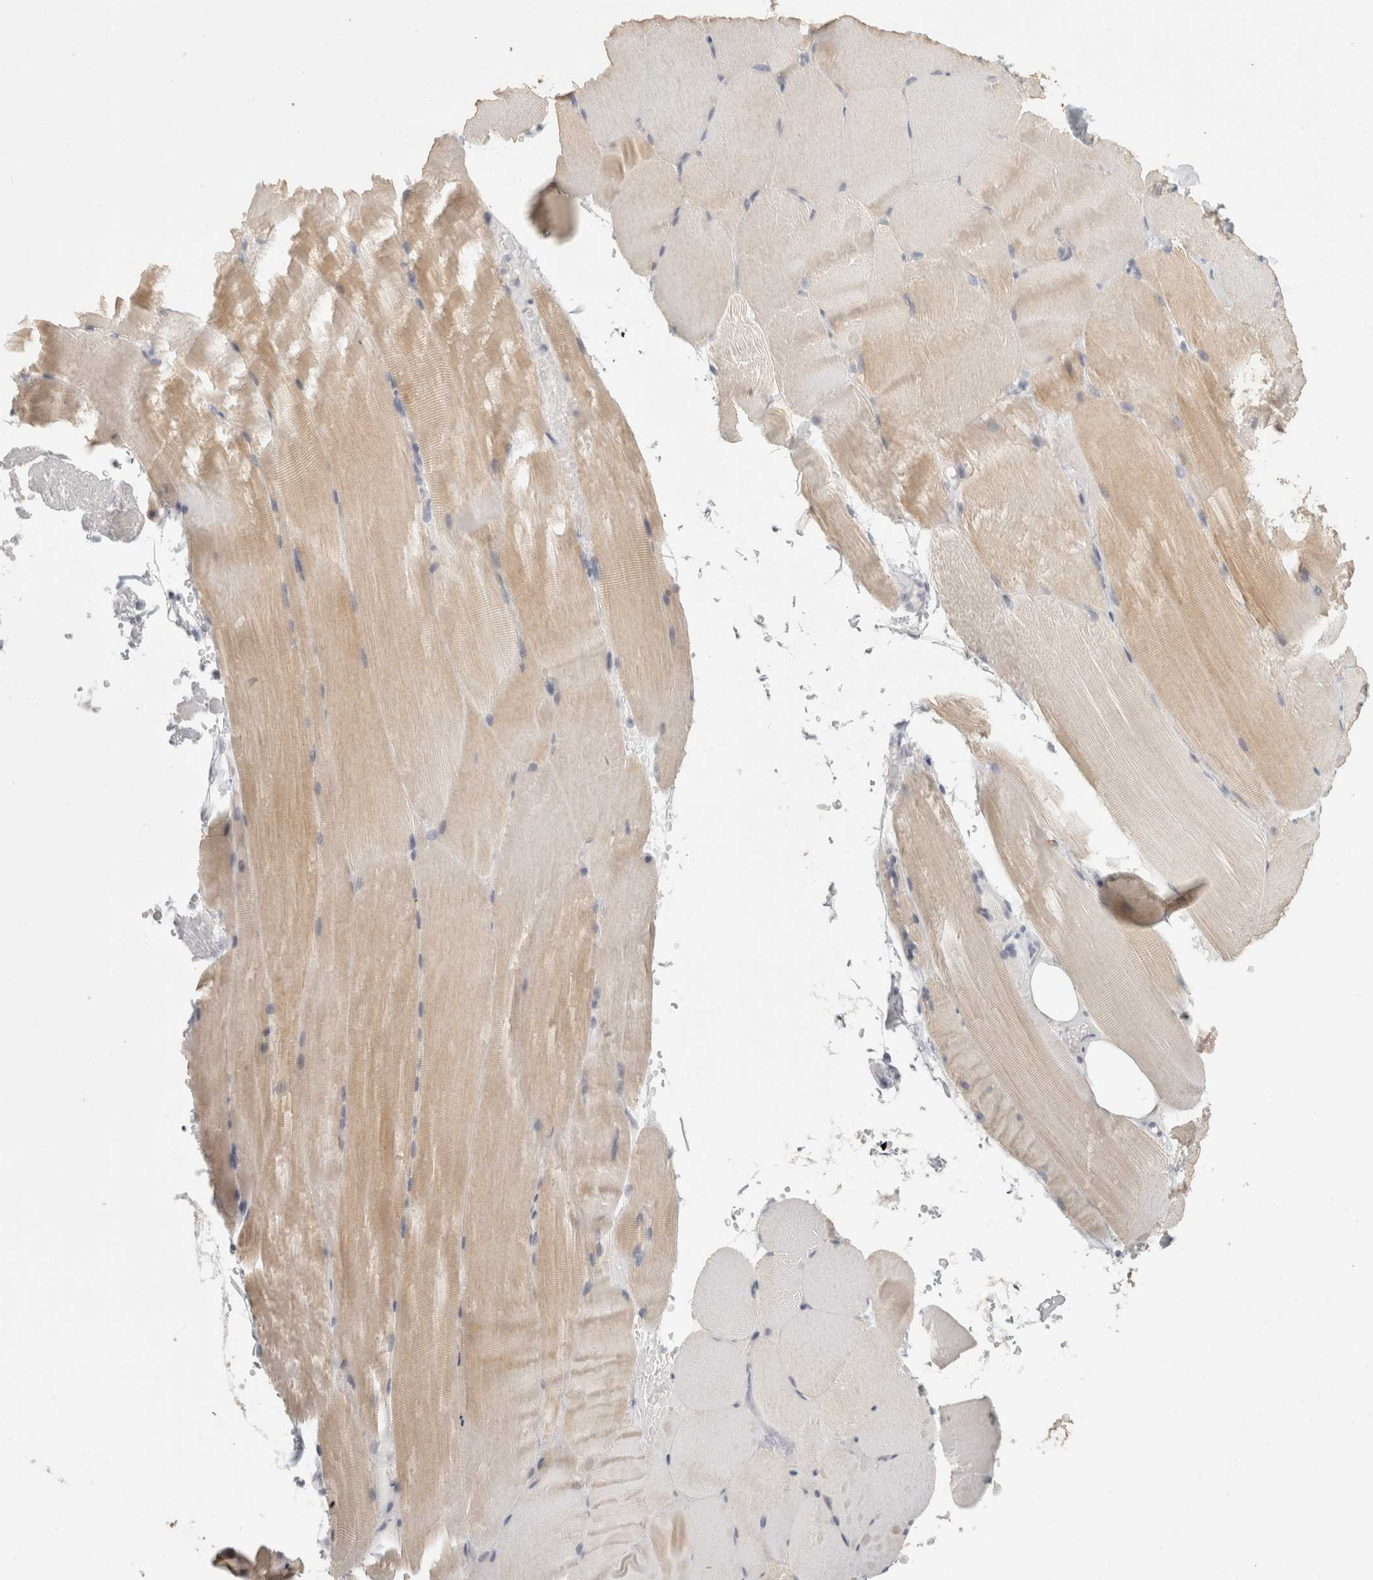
{"staining": {"intensity": "weak", "quantity": "25%-75%", "location": "cytoplasmic/membranous"}, "tissue": "skeletal muscle", "cell_type": "Myocytes", "image_type": "normal", "snomed": [{"axis": "morphology", "description": "Normal tissue, NOS"}, {"axis": "topography", "description": "Skeletal muscle"}, {"axis": "topography", "description": "Parathyroid gland"}], "caption": "Normal skeletal muscle shows weak cytoplasmic/membranous staining in about 25%-75% of myocytes, visualized by immunohistochemistry.", "gene": "FBLIM1", "patient": {"sex": "female", "age": 37}}